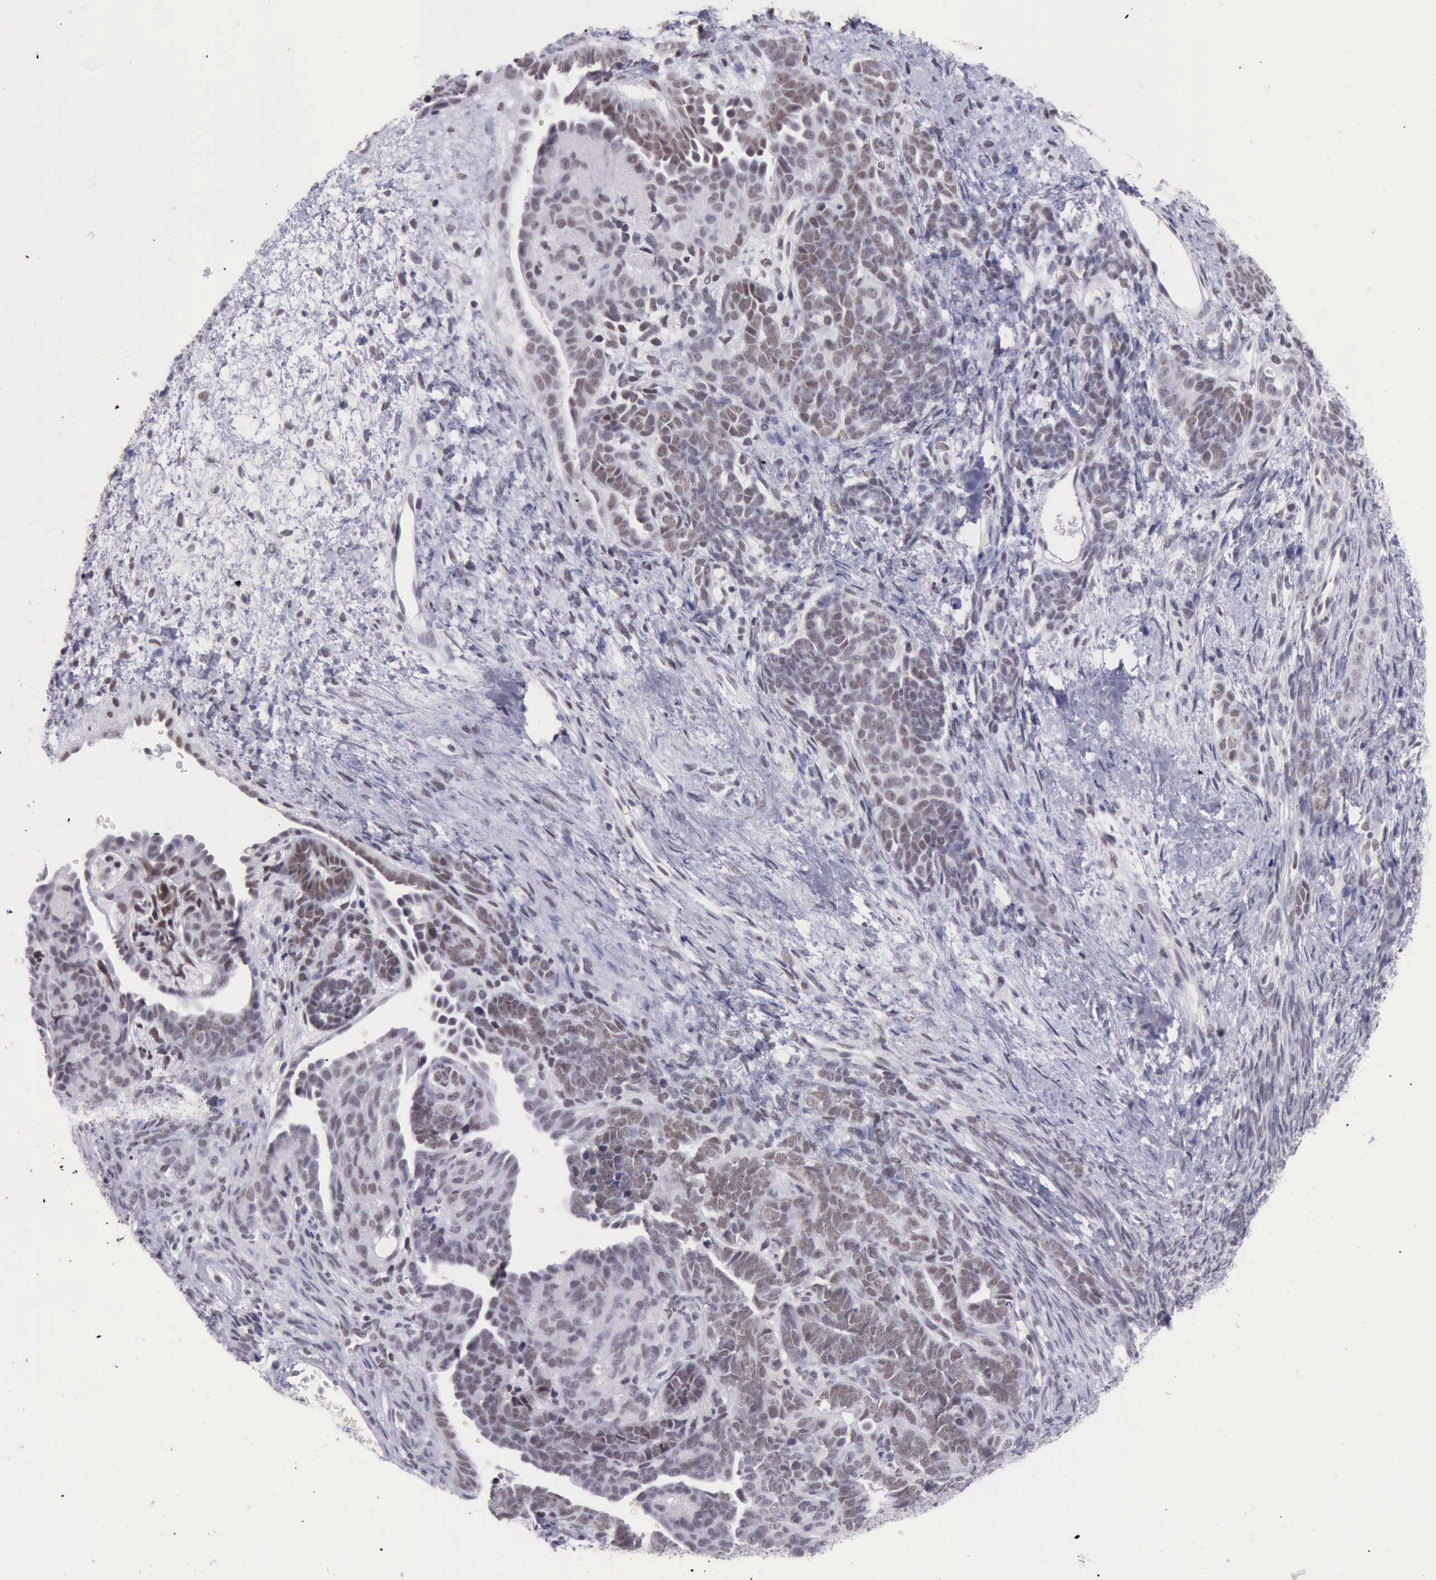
{"staining": {"intensity": "weak", "quantity": "25%-75%", "location": "nuclear"}, "tissue": "endometrial cancer", "cell_type": "Tumor cells", "image_type": "cancer", "snomed": [{"axis": "morphology", "description": "Neoplasm, malignant, NOS"}, {"axis": "topography", "description": "Endometrium"}], "caption": "Immunohistochemistry (IHC) (DAB (3,3'-diaminobenzidine)) staining of human malignant neoplasm (endometrial) displays weak nuclear protein positivity in about 25%-75% of tumor cells. Immunohistochemistry stains the protein in brown and the nuclei are stained blue.", "gene": "EP300", "patient": {"sex": "female", "age": 74}}